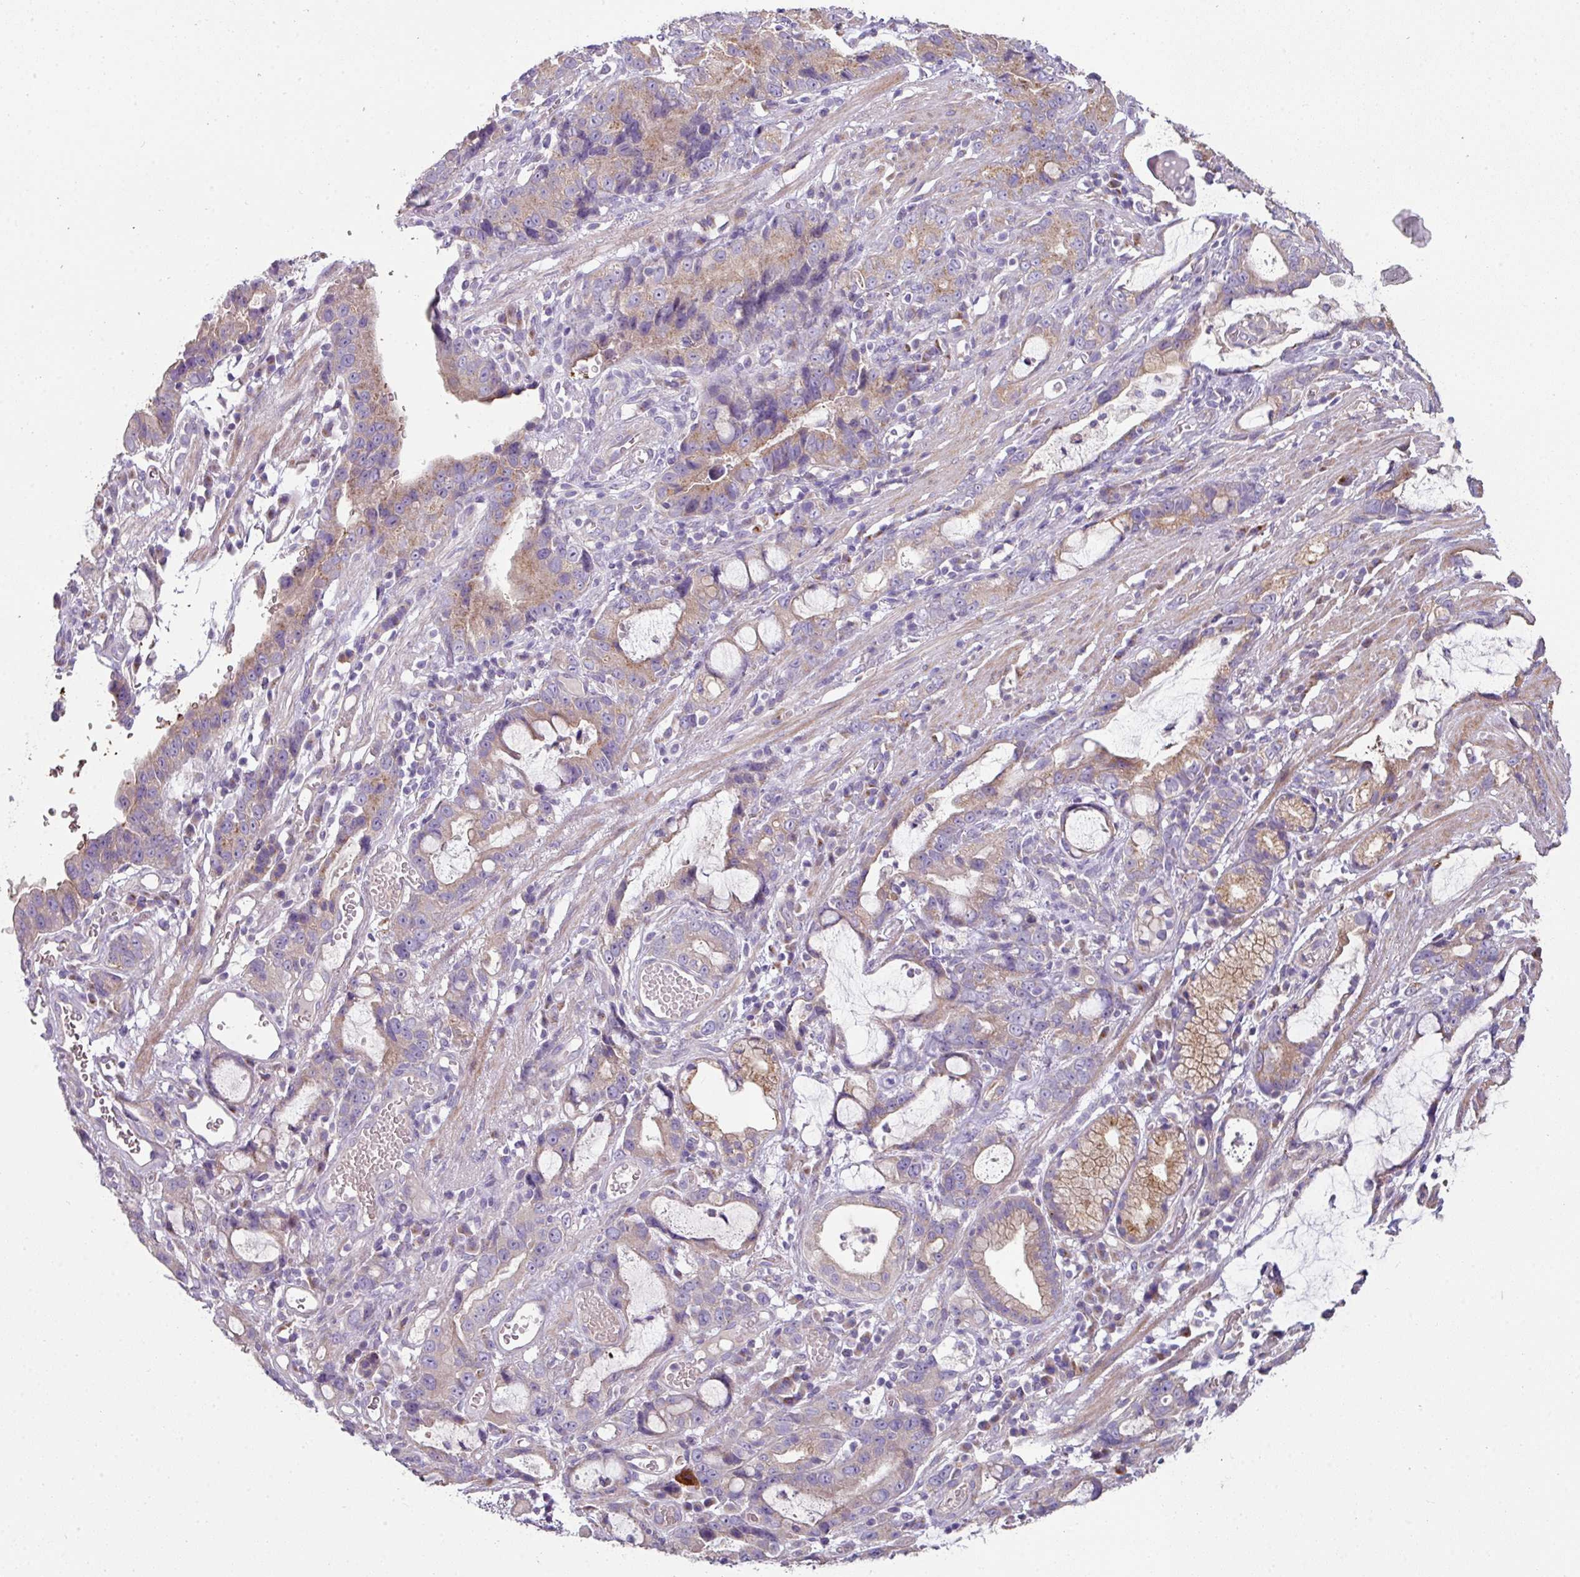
{"staining": {"intensity": "moderate", "quantity": "25%-75%", "location": "cytoplasmic/membranous"}, "tissue": "stomach cancer", "cell_type": "Tumor cells", "image_type": "cancer", "snomed": [{"axis": "morphology", "description": "Adenocarcinoma, NOS"}, {"axis": "topography", "description": "Stomach"}], "caption": "Brown immunohistochemical staining in human adenocarcinoma (stomach) reveals moderate cytoplasmic/membranous expression in approximately 25%-75% of tumor cells.", "gene": "LRRC9", "patient": {"sex": "male", "age": 55}}